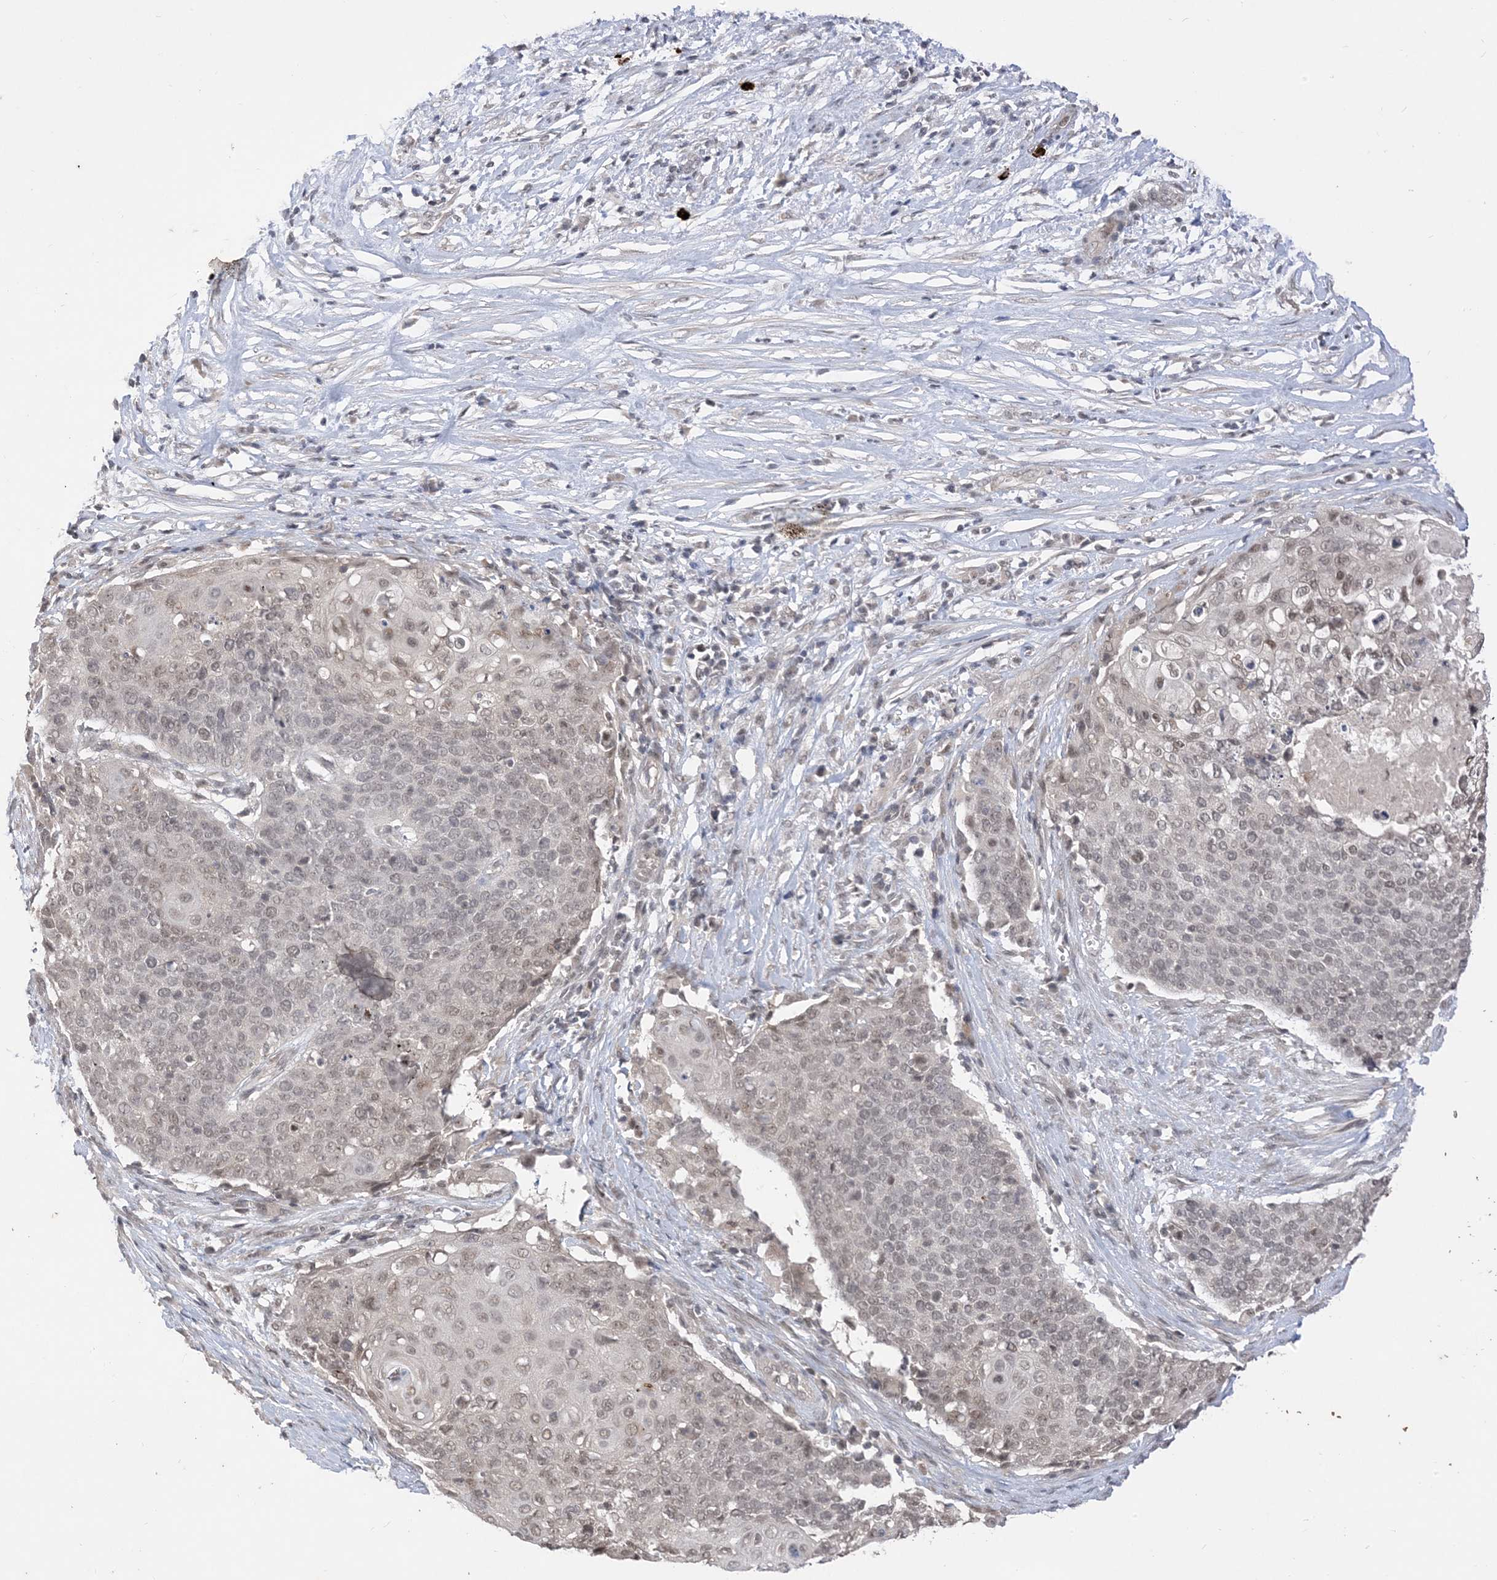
{"staining": {"intensity": "weak", "quantity": "25%-75%", "location": "nuclear"}, "tissue": "cervical cancer", "cell_type": "Tumor cells", "image_type": "cancer", "snomed": [{"axis": "morphology", "description": "Squamous cell carcinoma, NOS"}, {"axis": "topography", "description": "Cervix"}], "caption": "Cervical cancer stained with DAB immunohistochemistry reveals low levels of weak nuclear expression in about 25%-75% of tumor cells.", "gene": "RANBP9", "patient": {"sex": "female", "age": 39}}